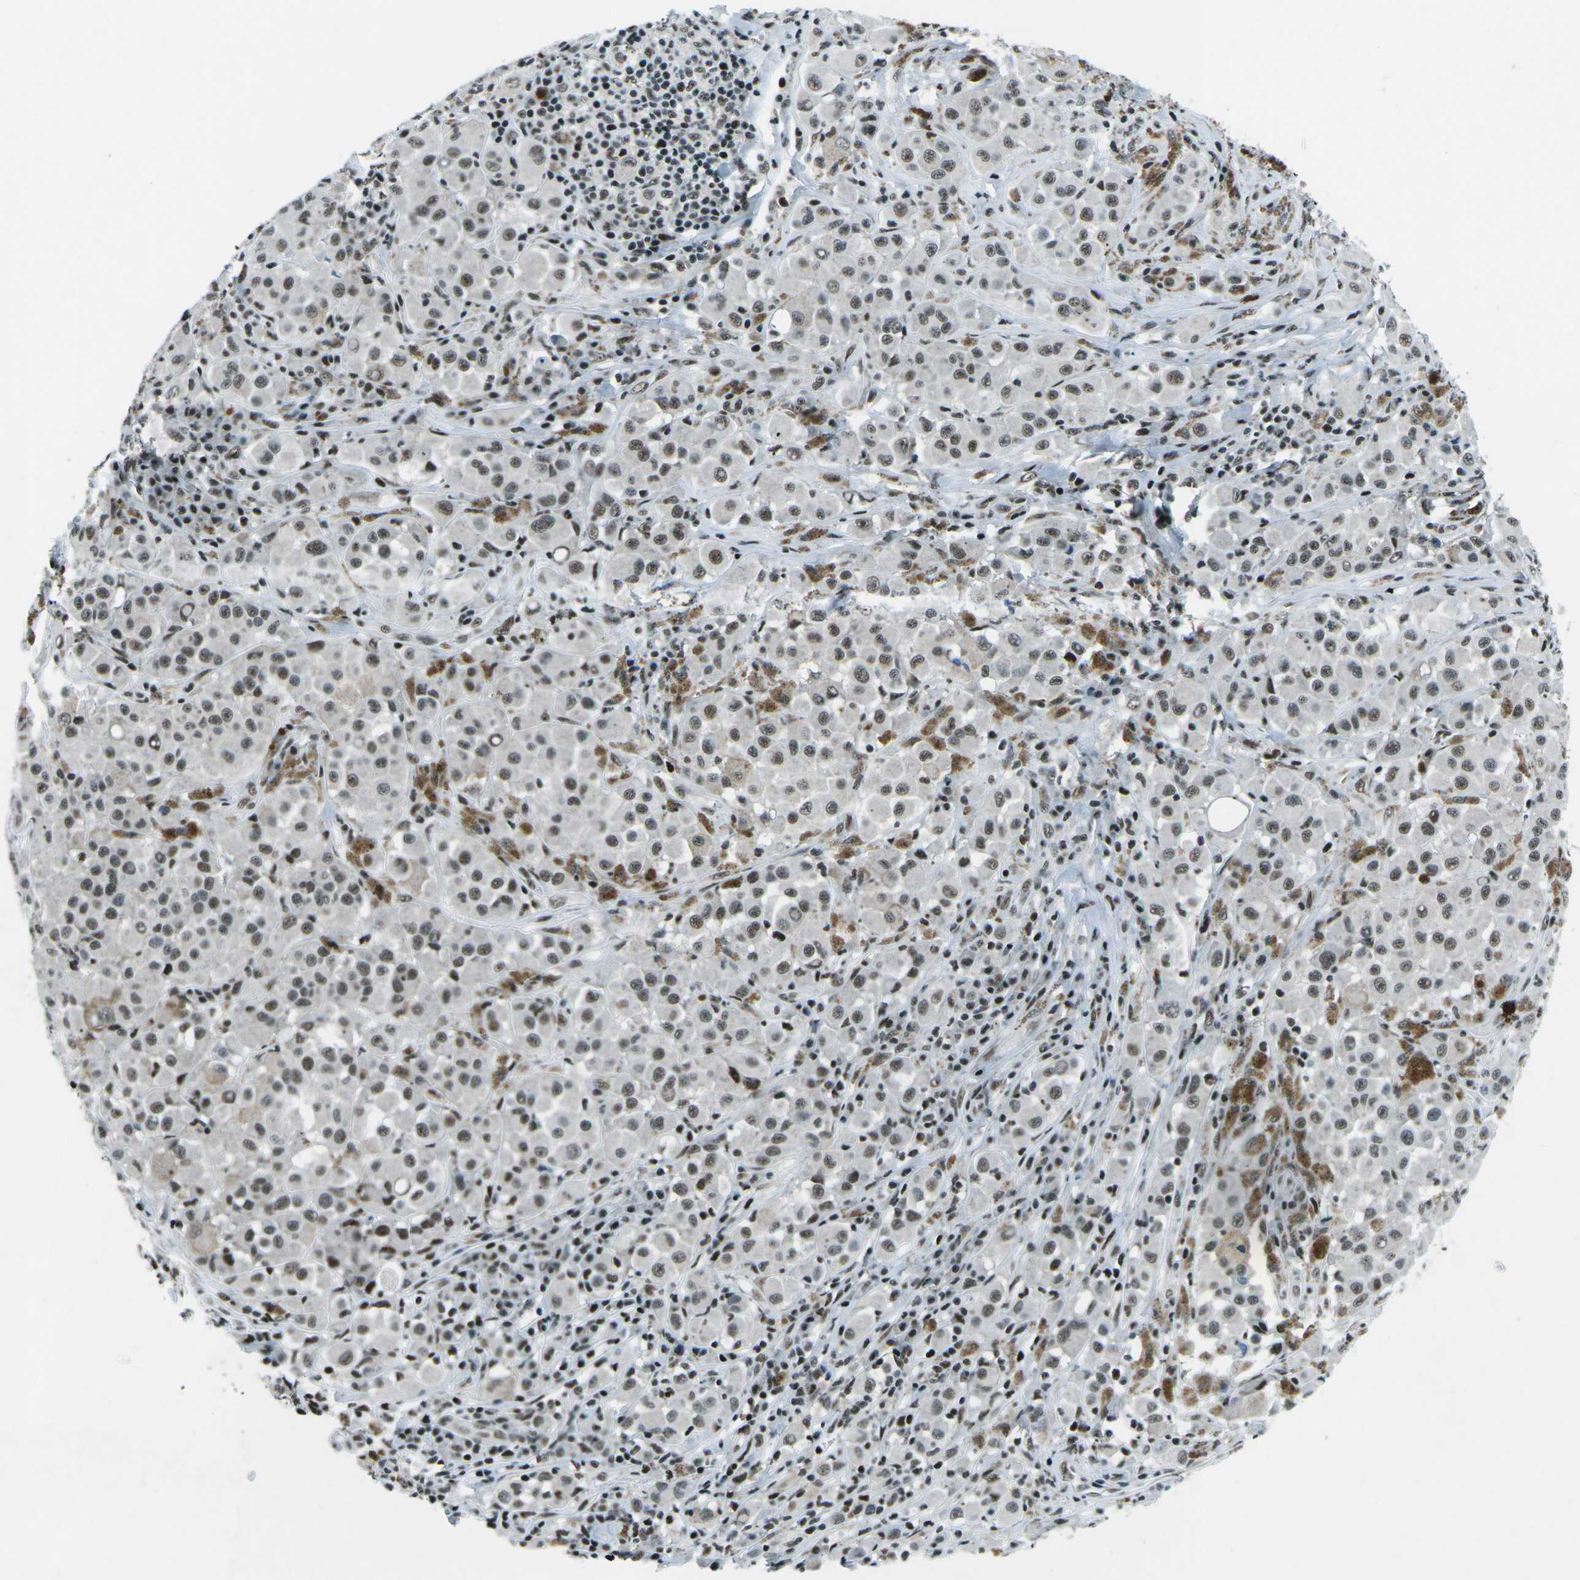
{"staining": {"intensity": "weak", "quantity": ">75%", "location": "nuclear"}, "tissue": "melanoma", "cell_type": "Tumor cells", "image_type": "cancer", "snomed": [{"axis": "morphology", "description": "Malignant melanoma, NOS"}, {"axis": "topography", "description": "Skin"}], "caption": "Immunohistochemical staining of human malignant melanoma reveals low levels of weak nuclear protein expression in about >75% of tumor cells. (DAB (3,3'-diaminobenzidine) = brown stain, brightfield microscopy at high magnification).", "gene": "RBL2", "patient": {"sex": "male", "age": 84}}